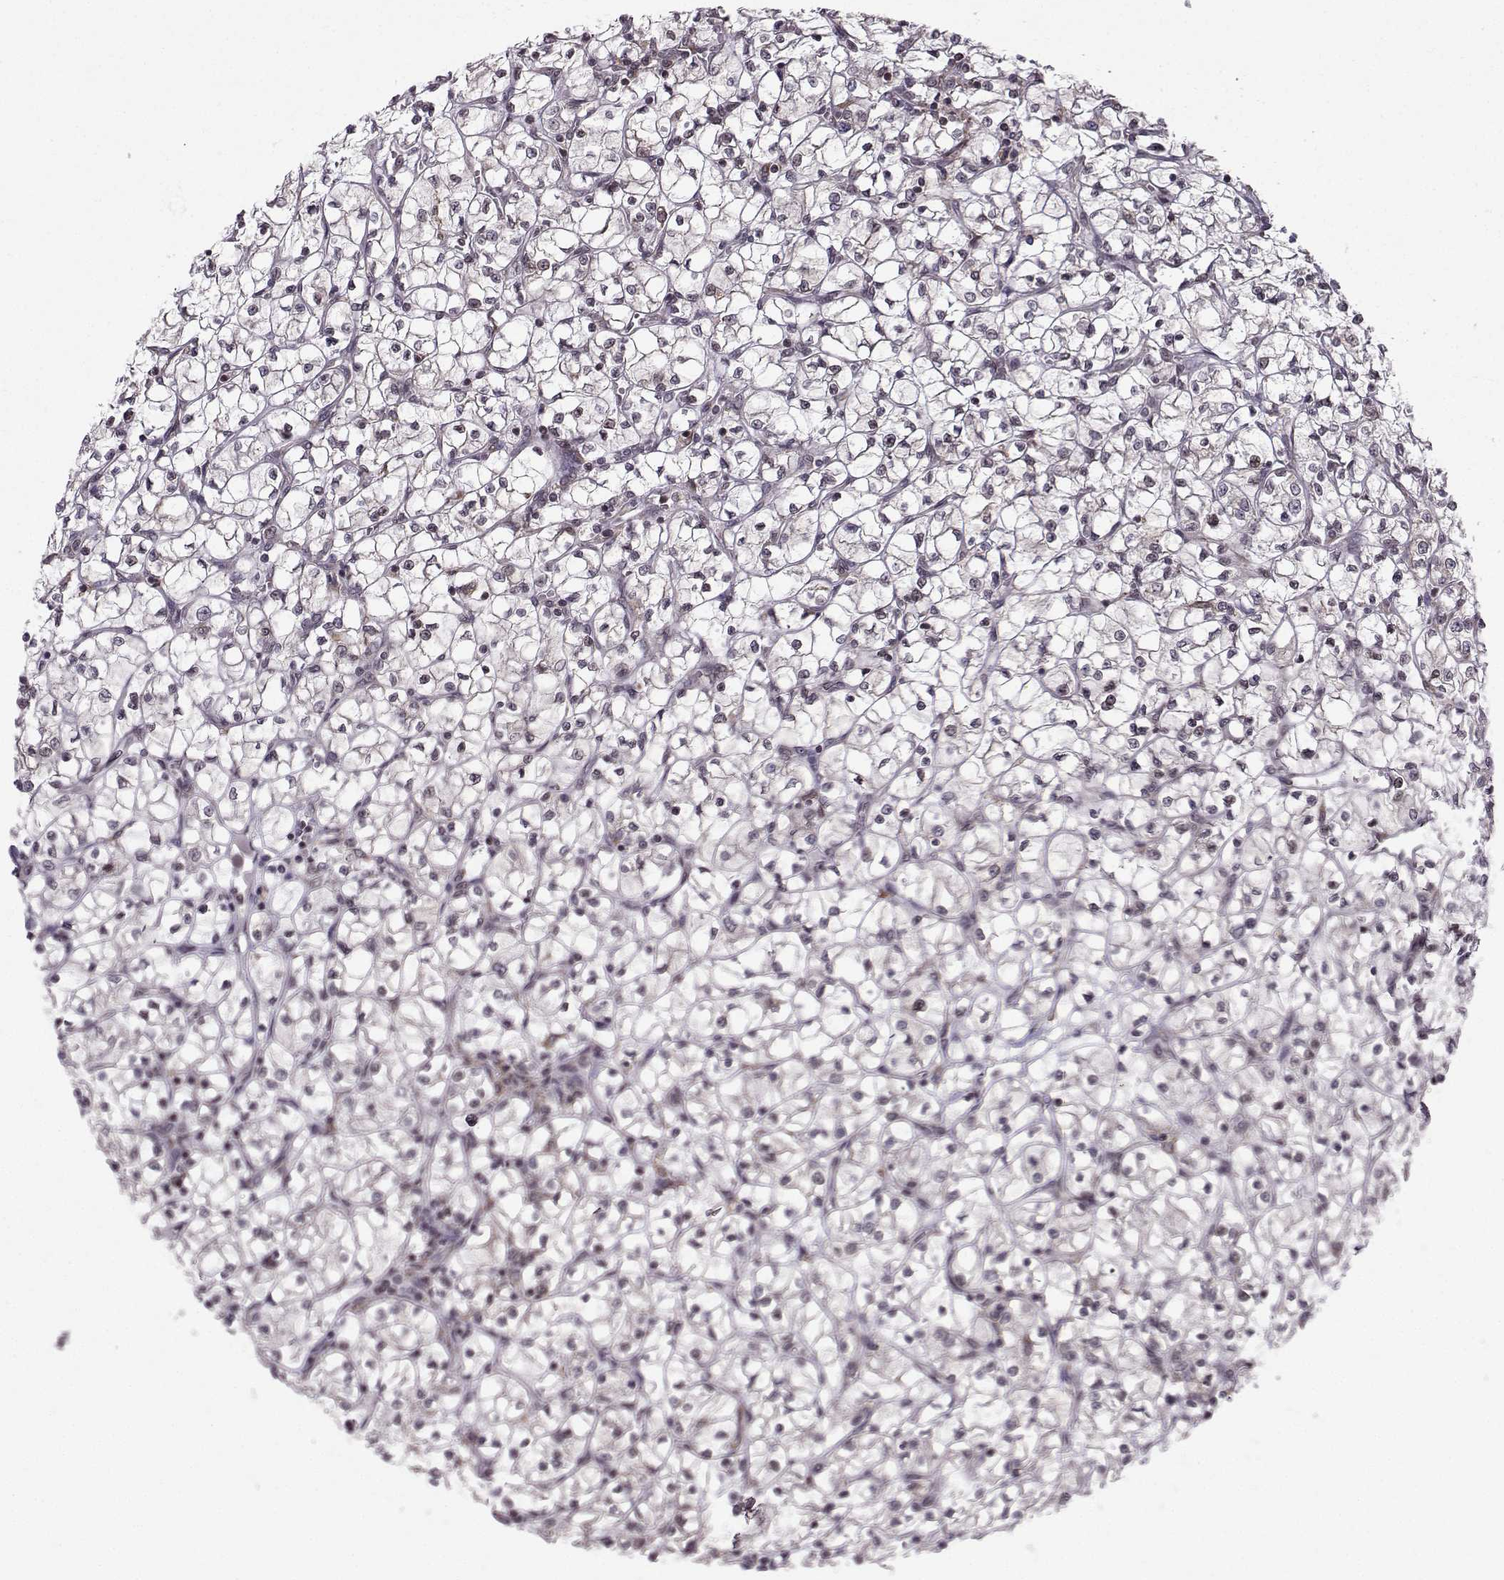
{"staining": {"intensity": "negative", "quantity": "none", "location": "none"}, "tissue": "renal cancer", "cell_type": "Tumor cells", "image_type": "cancer", "snomed": [{"axis": "morphology", "description": "Adenocarcinoma, NOS"}, {"axis": "topography", "description": "Kidney"}], "caption": "Tumor cells show no significant staining in renal cancer. (DAB (3,3'-diaminobenzidine) immunohistochemistry (IHC) visualized using brightfield microscopy, high magnification).", "gene": "EZH1", "patient": {"sex": "female", "age": 64}}